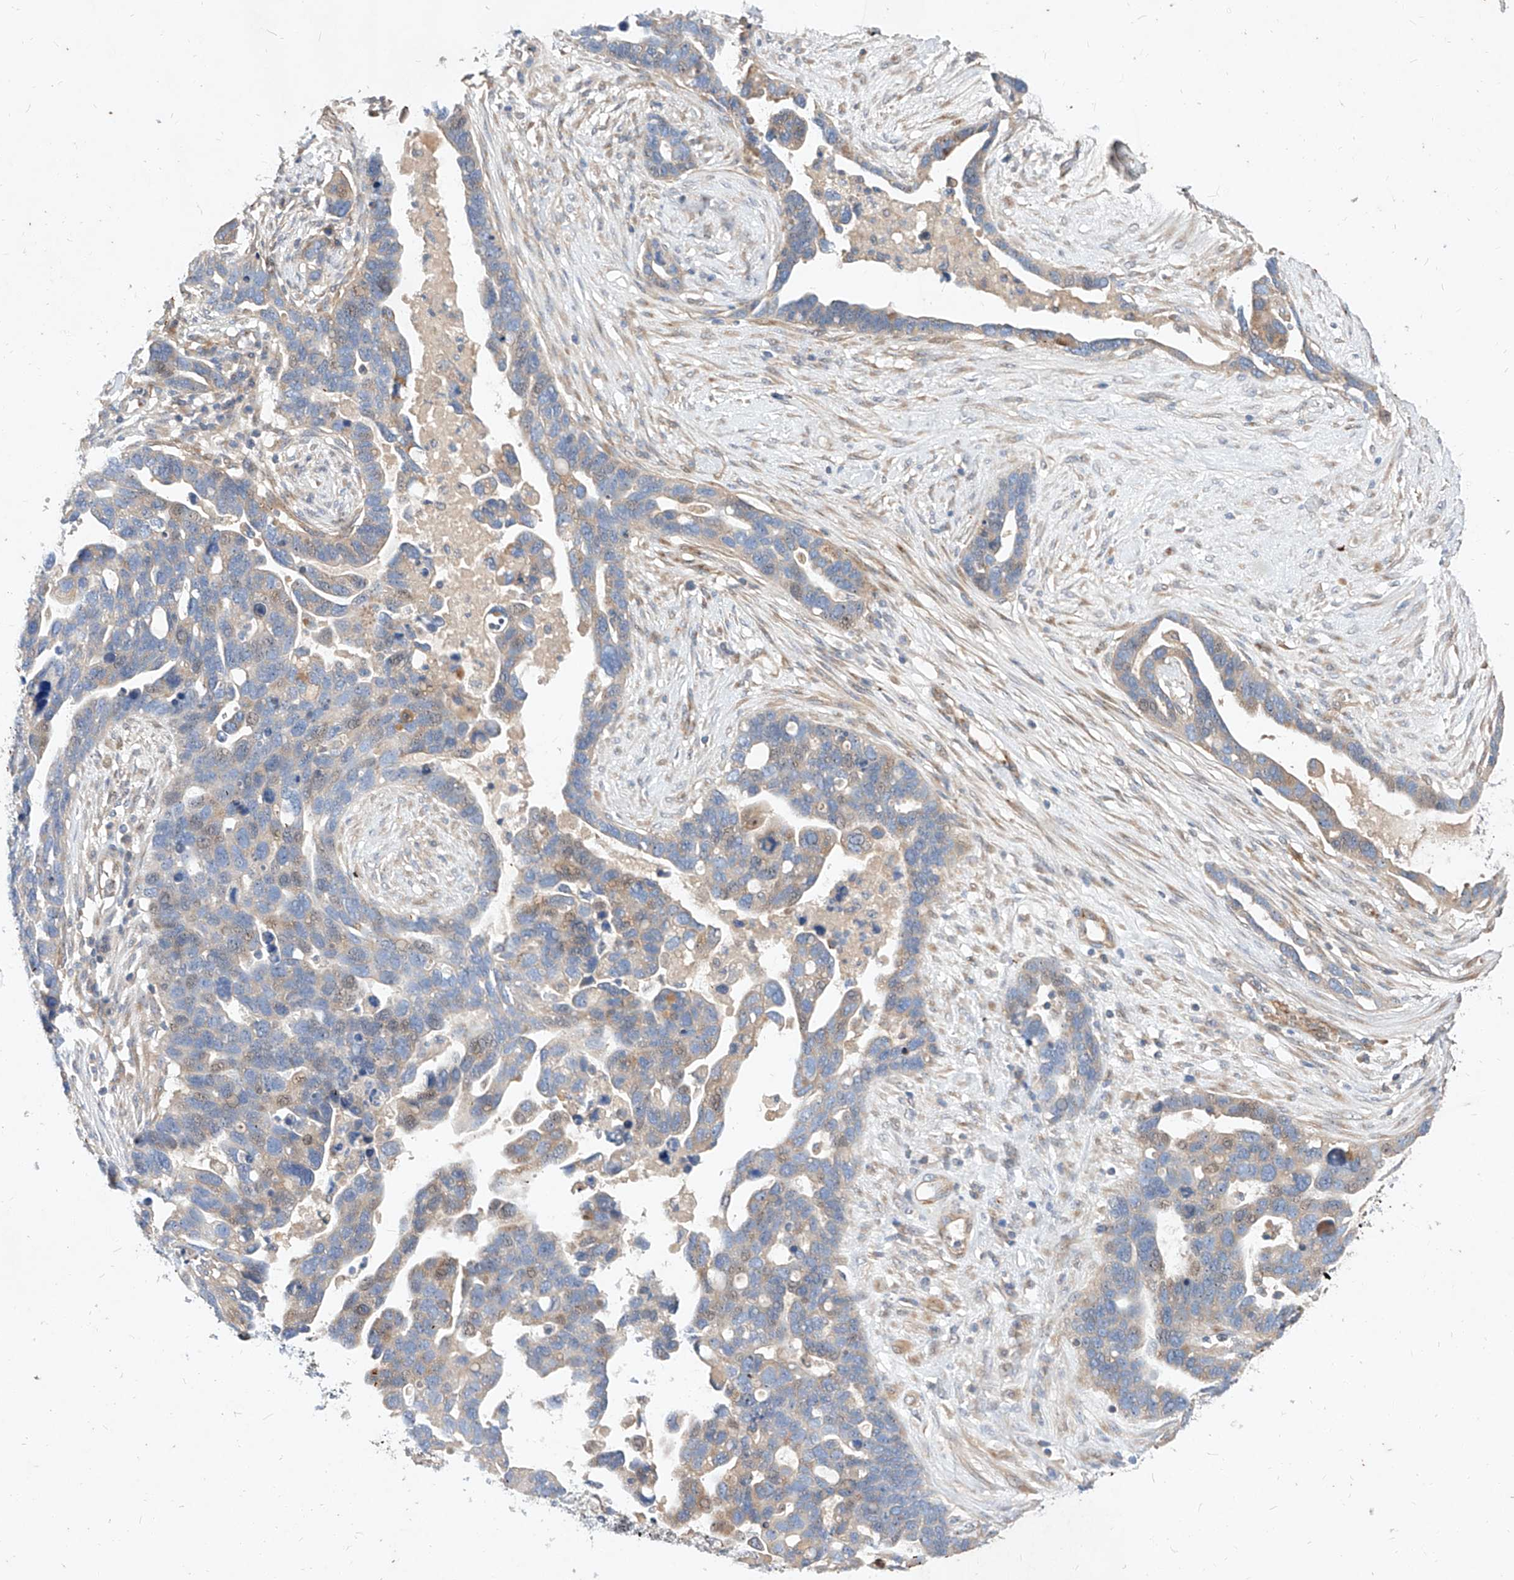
{"staining": {"intensity": "weak", "quantity": "<25%", "location": "cytoplasmic/membranous"}, "tissue": "ovarian cancer", "cell_type": "Tumor cells", "image_type": "cancer", "snomed": [{"axis": "morphology", "description": "Cystadenocarcinoma, serous, NOS"}, {"axis": "topography", "description": "Ovary"}], "caption": "This is an immunohistochemistry (IHC) micrograph of human ovarian cancer. There is no positivity in tumor cells.", "gene": "DIRAS3", "patient": {"sex": "female", "age": 54}}